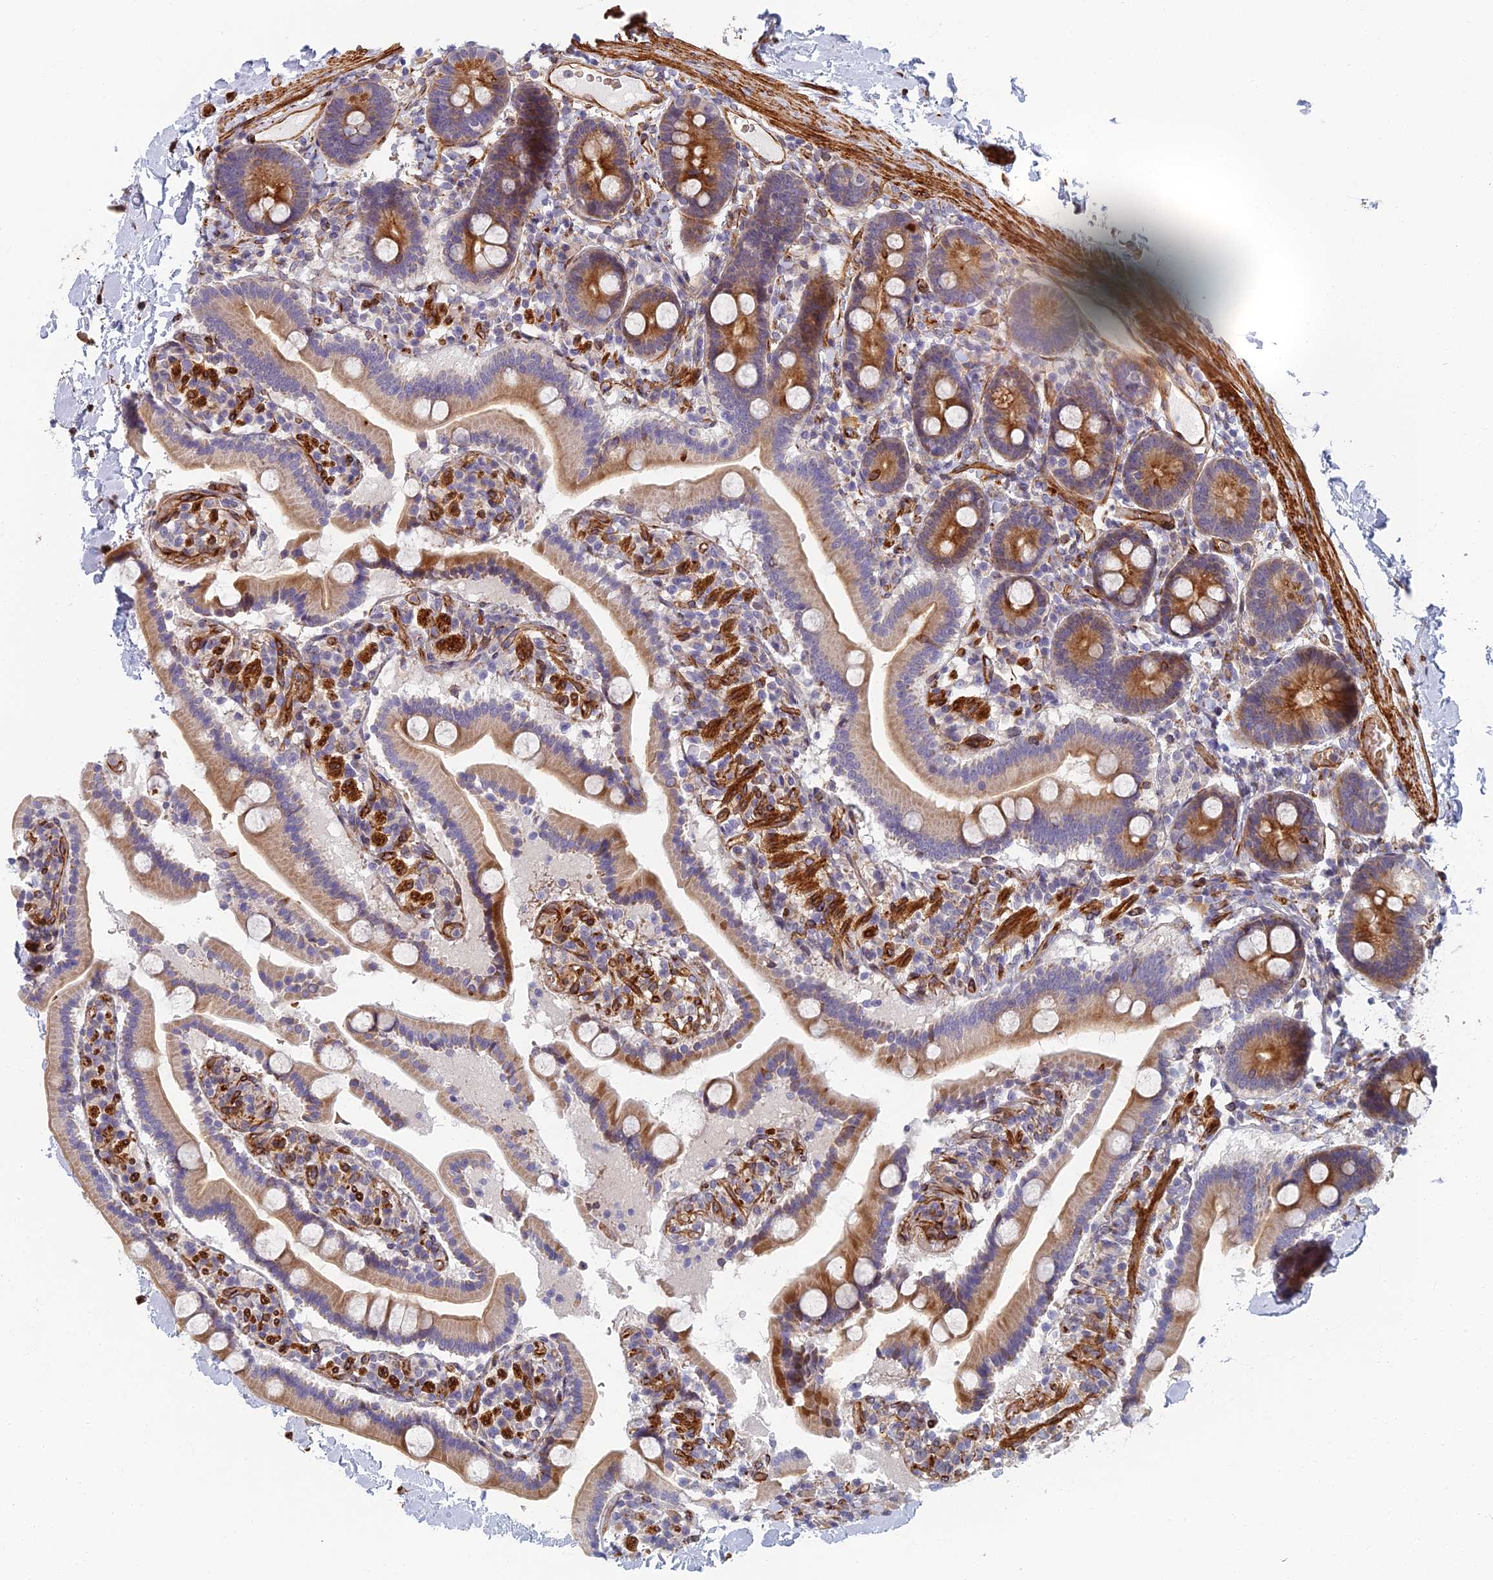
{"staining": {"intensity": "moderate", "quantity": "25%-75%", "location": "cytoplasmic/membranous"}, "tissue": "duodenum", "cell_type": "Glandular cells", "image_type": "normal", "snomed": [{"axis": "morphology", "description": "Normal tissue, NOS"}, {"axis": "topography", "description": "Duodenum"}], "caption": "An immunohistochemistry (IHC) photomicrograph of unremarkable tissue is shown. Protein staining in brown highlights moderate cytoplasmic/membranous positivity in duodenum within glandular cells.", "gene": "ABCB10", "patient": {"sex": "male", "age": 55}}